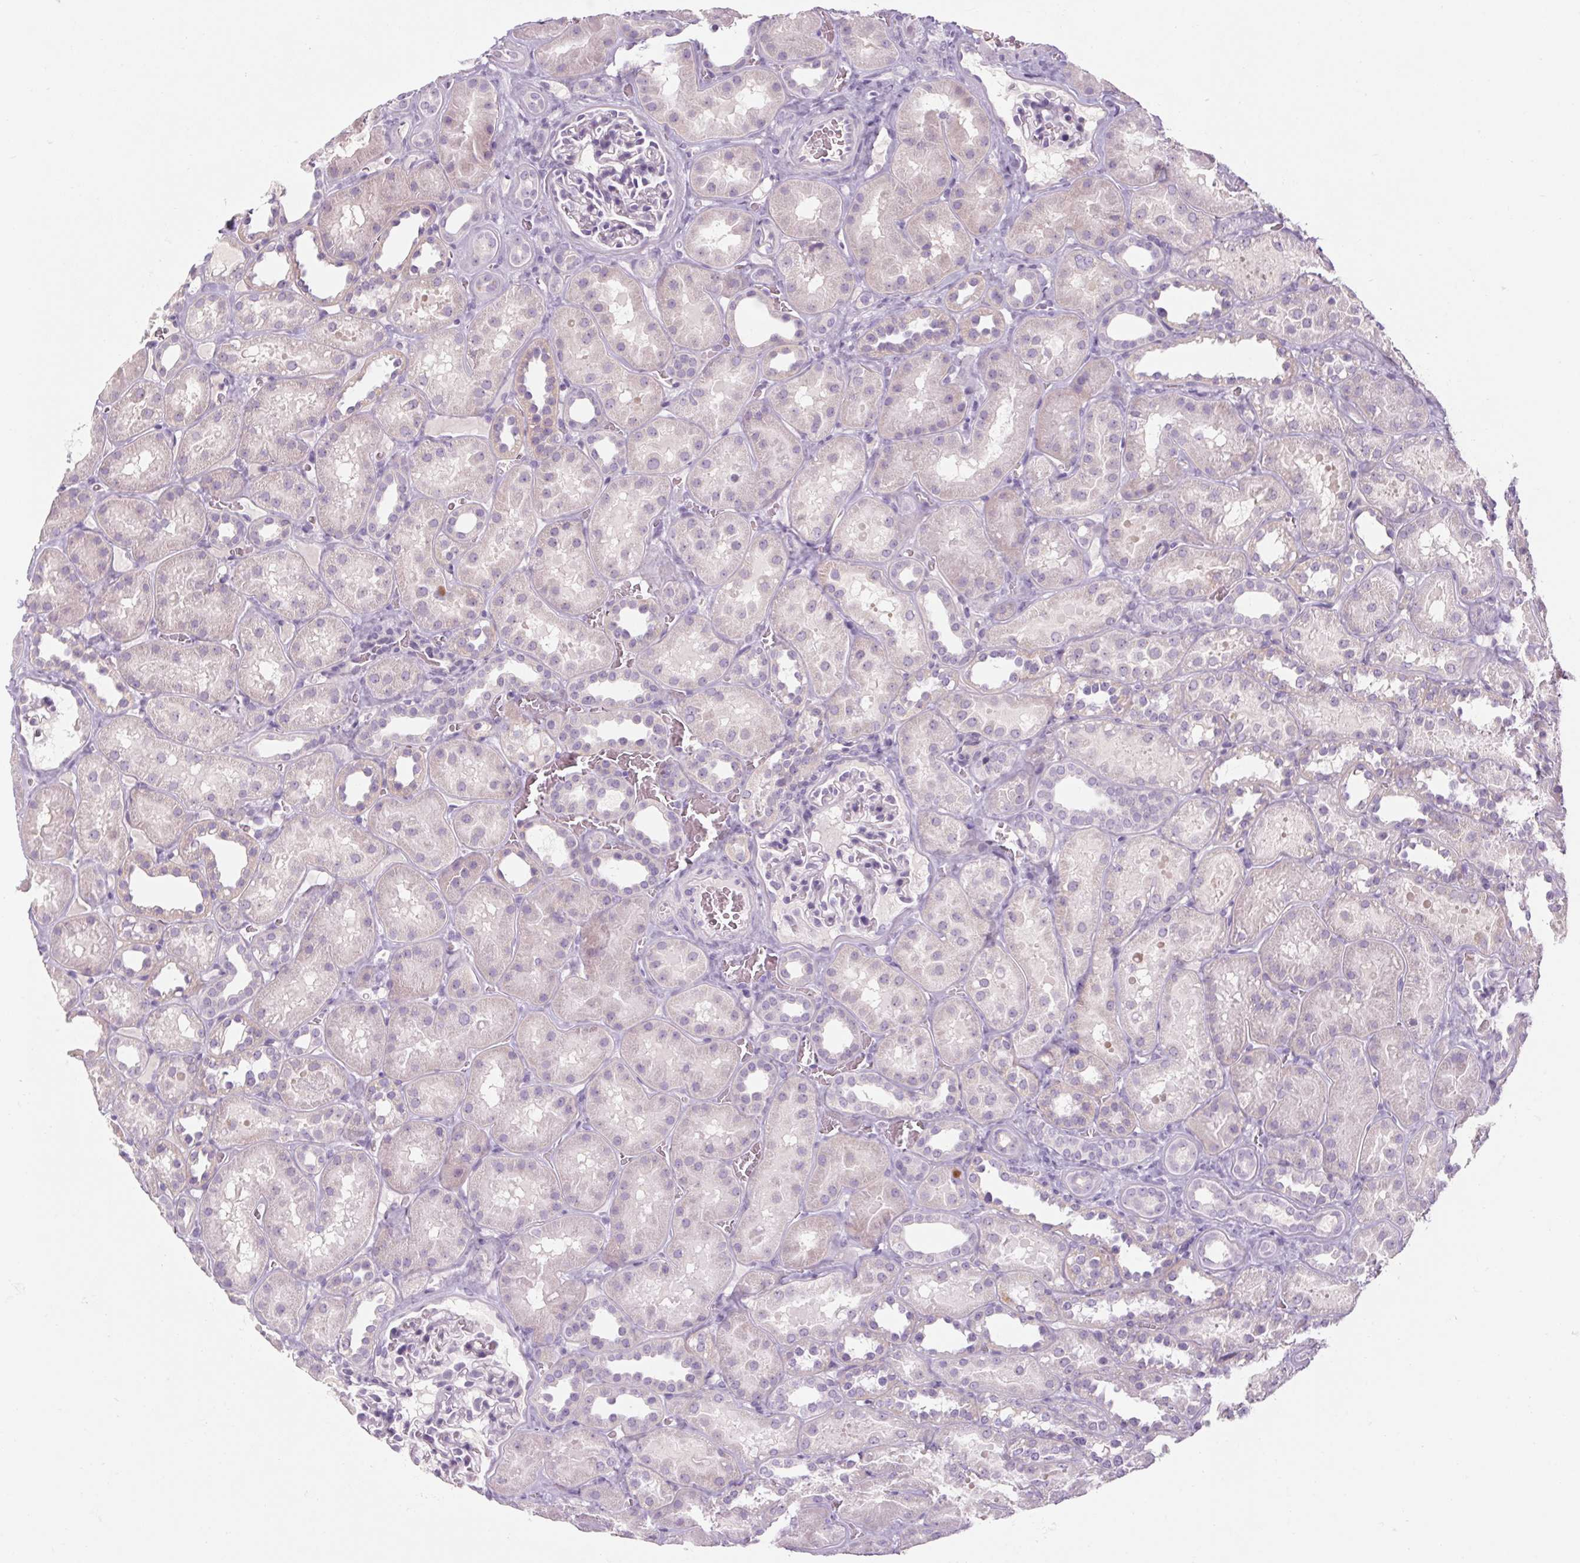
{"staining": {"intensity": "negative", "quantity": "none", "location": "none"}, "tissue": "kidney", "cell_type": "Cells in glomeruli", "image_type": "normal", "snomed": [{"axis": "morphology", "description": "Normal tissue, NOS"}, {"axis": "topography", "description": "Kidney"}], "caption": "Protein analysis of normal kidney reveals no significant staining in cells in glomeruli. (Brightfield microscopy of DAB (3,3'-diaminobenzidine) immunohistochemistry (IHC) at high magnification).", "gene": "RPTN", "patient": {"sex": "female", "age": 41}}